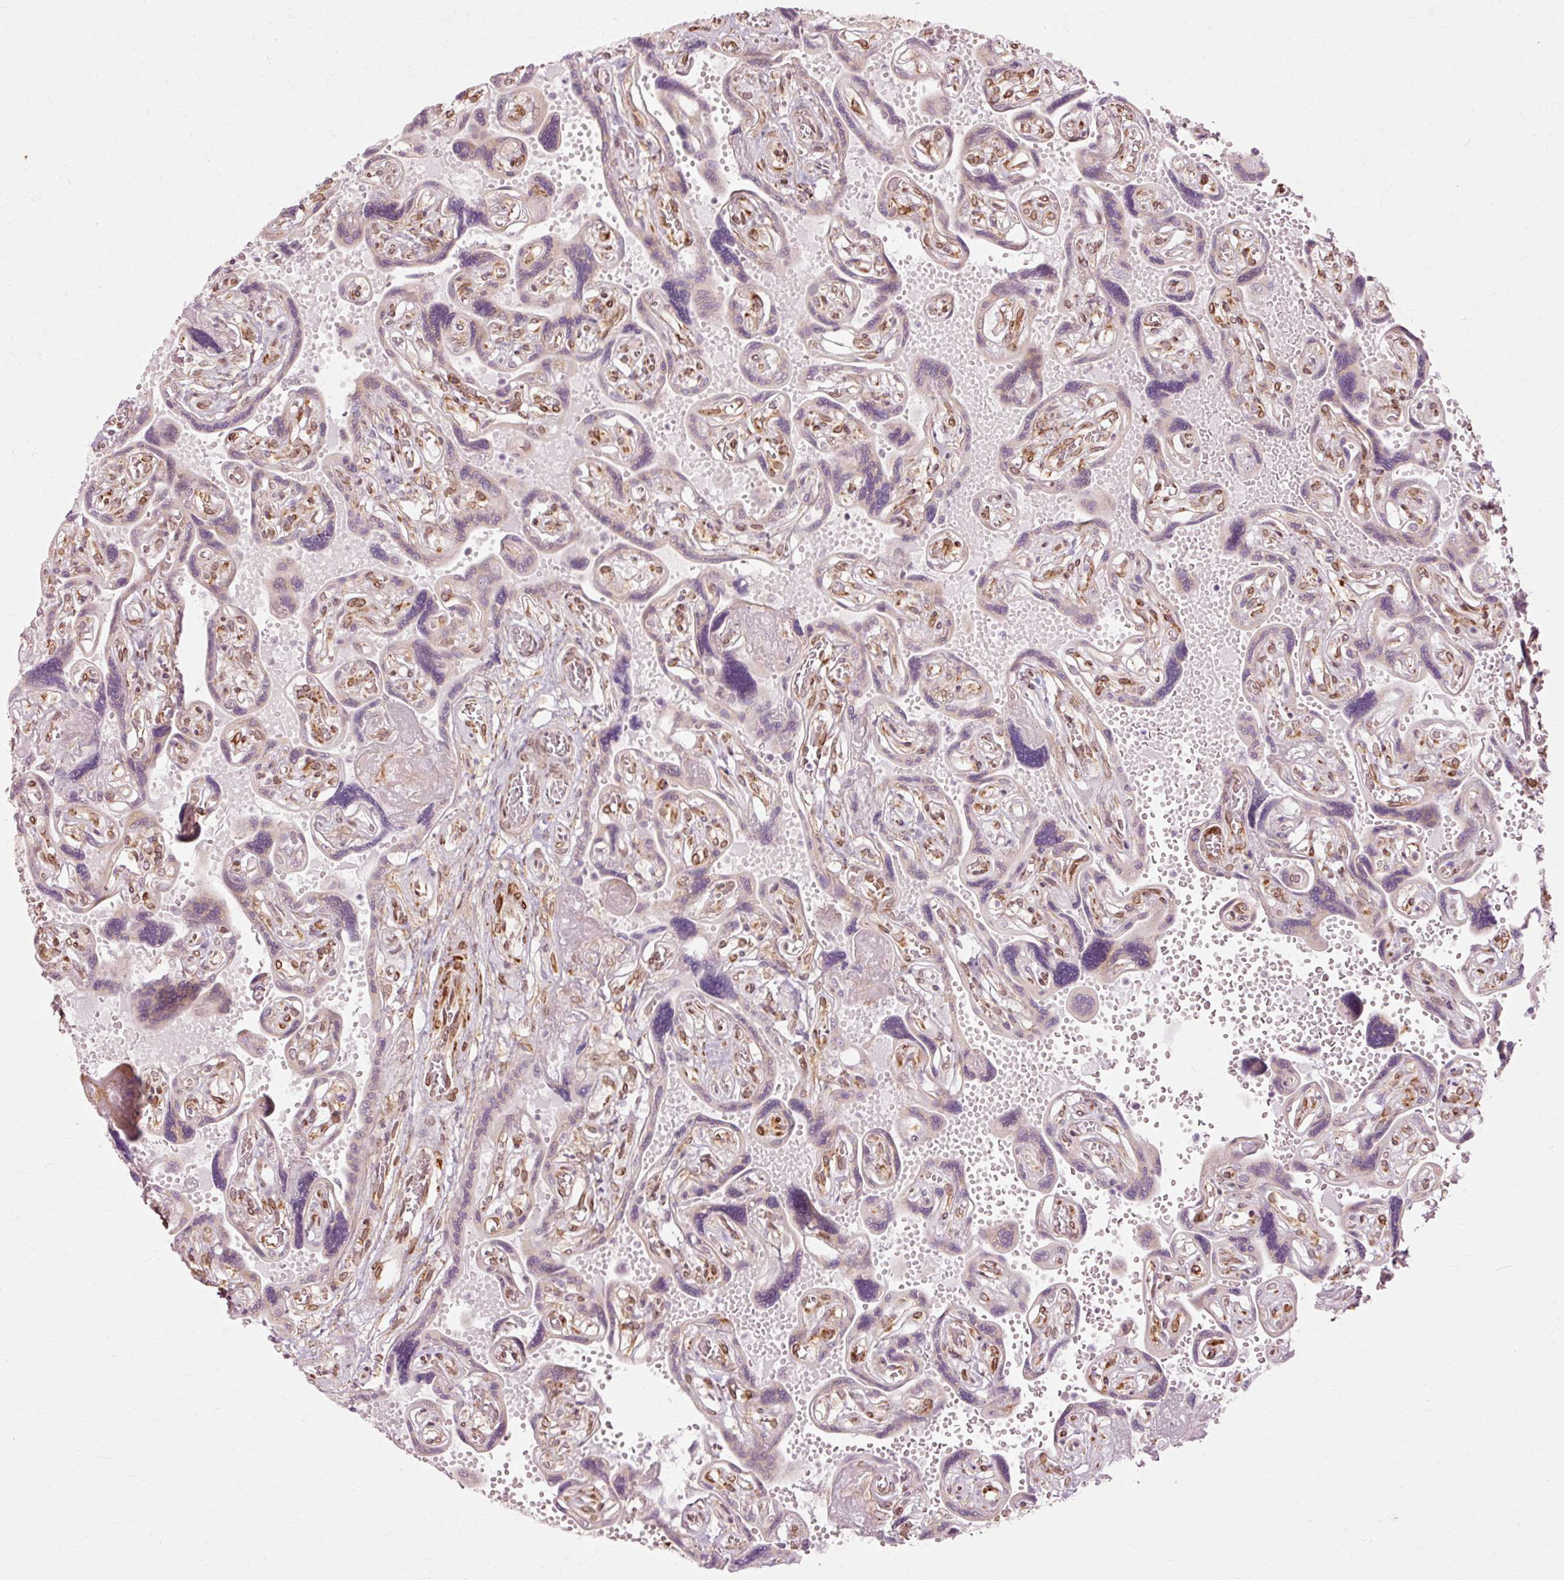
{"staining": {"intensity": "moderate", "quantity": "<25%", "location": "cytoplasmic/membranous"}, "tissue": "placenta", "cell_type": "Trophoblastic cells", "image_type": "normal", "snomed": [{"axis": "morphology", "description": "Normal tissue, NOS"}, {"axis": "topography", "description": "Placenta"}], "caption": "Approximately <25% of trophoblastic cells in benign placenta reveal moderate cytoplasmic/membranous protein expression as visualized by brown immunohistochemical staining.", "gene": "RANBP2", "patient": {"sex": "female", "age": 32}}